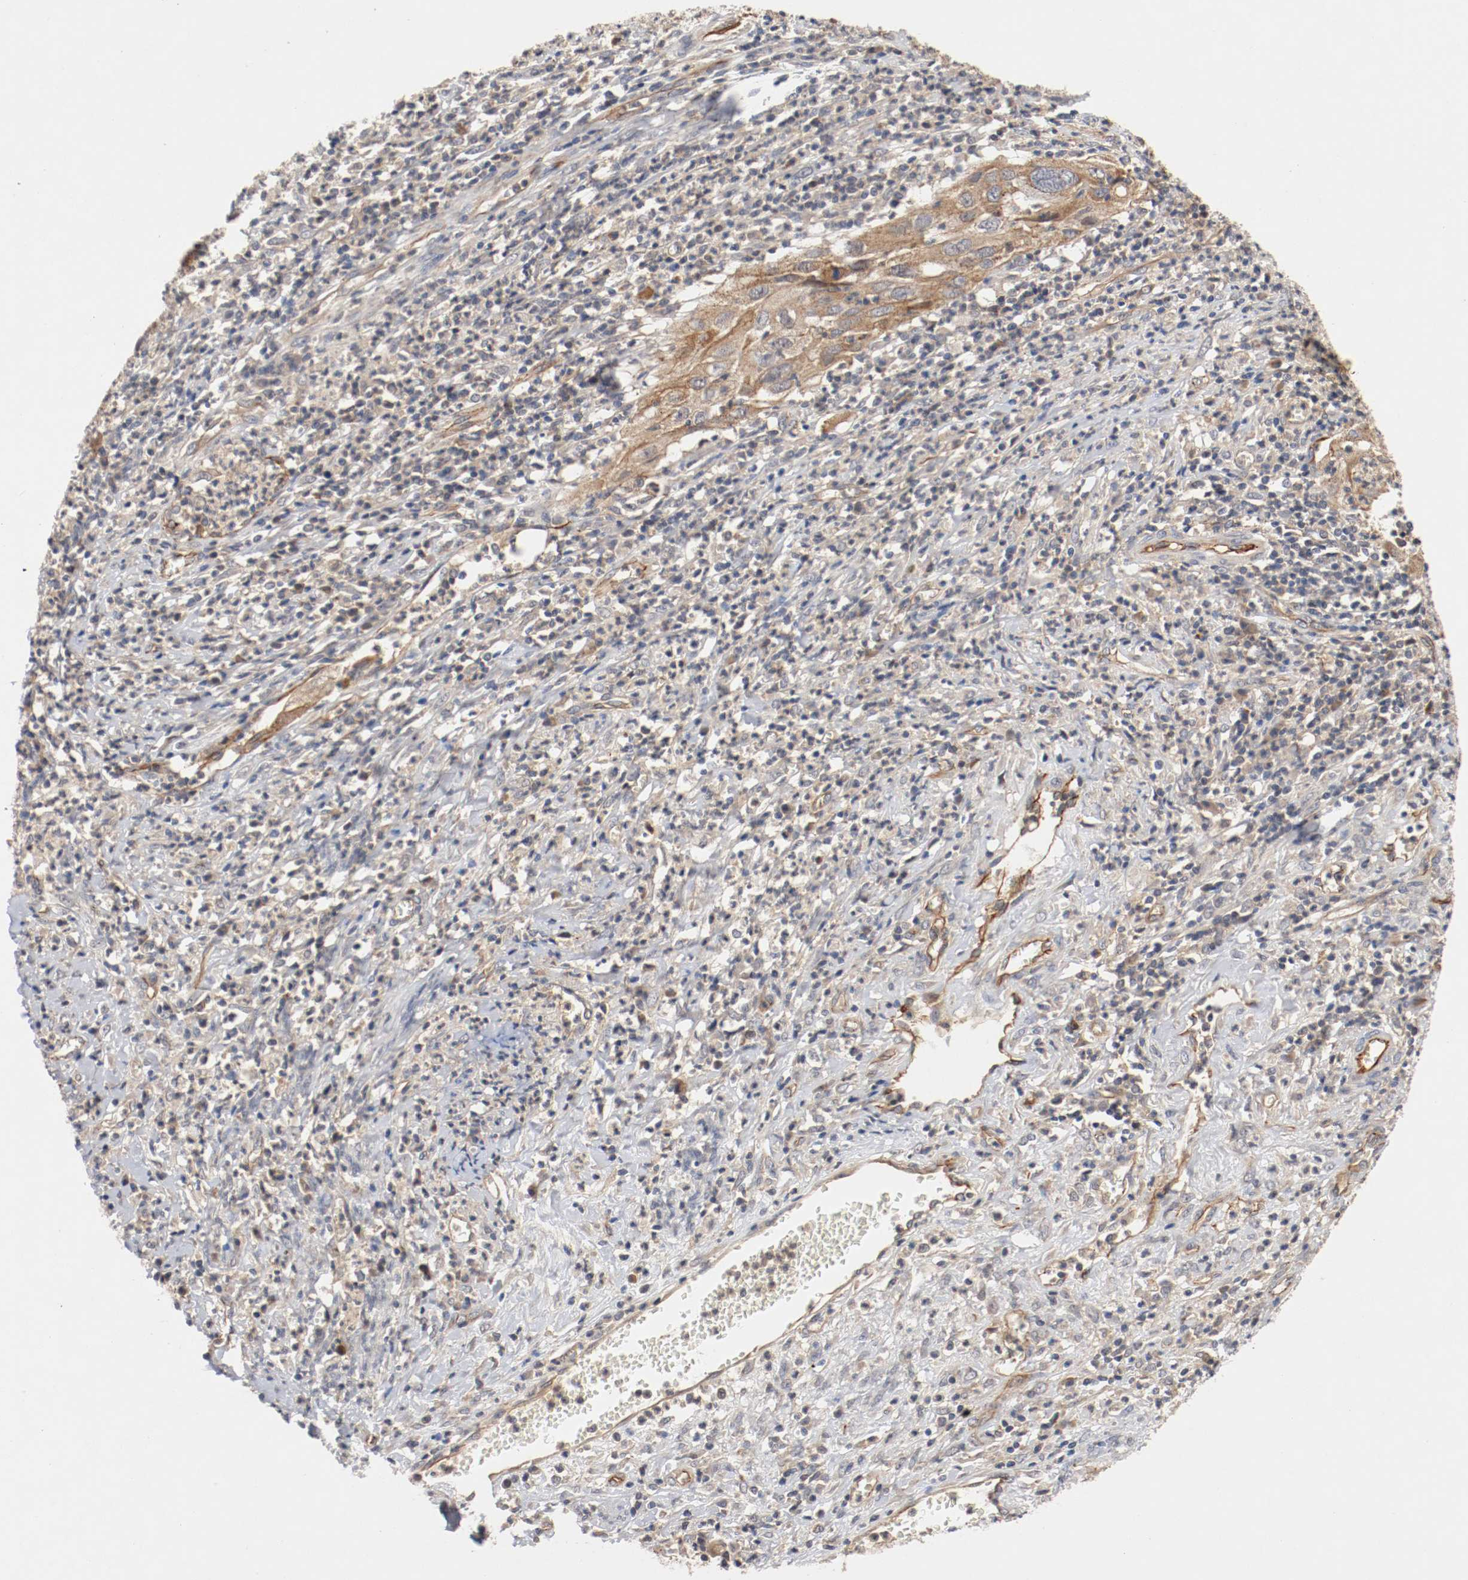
{"staining": {"intensity": "moderate", "quantity": ">75%", "location": "cytoplasmic/membranous"}, "tissue": "cervical cancer", "cell_type": "Tumor cells", "image_type": "cancer", "snomed": [{"axis": "morphology", "description": "Squamous cell carcinoma, NOS"}, {"axis": "topography", "description": "Cervix"}], "caption": "A micrograph showing moderate cytoplasmic/membranous positivity in approximately >75% of tumor cells in cervical cancer, as visualized by brown immunohistochemical staining.", "gene": "TYK2", "patient": {"sex": "female", "age": 32}}